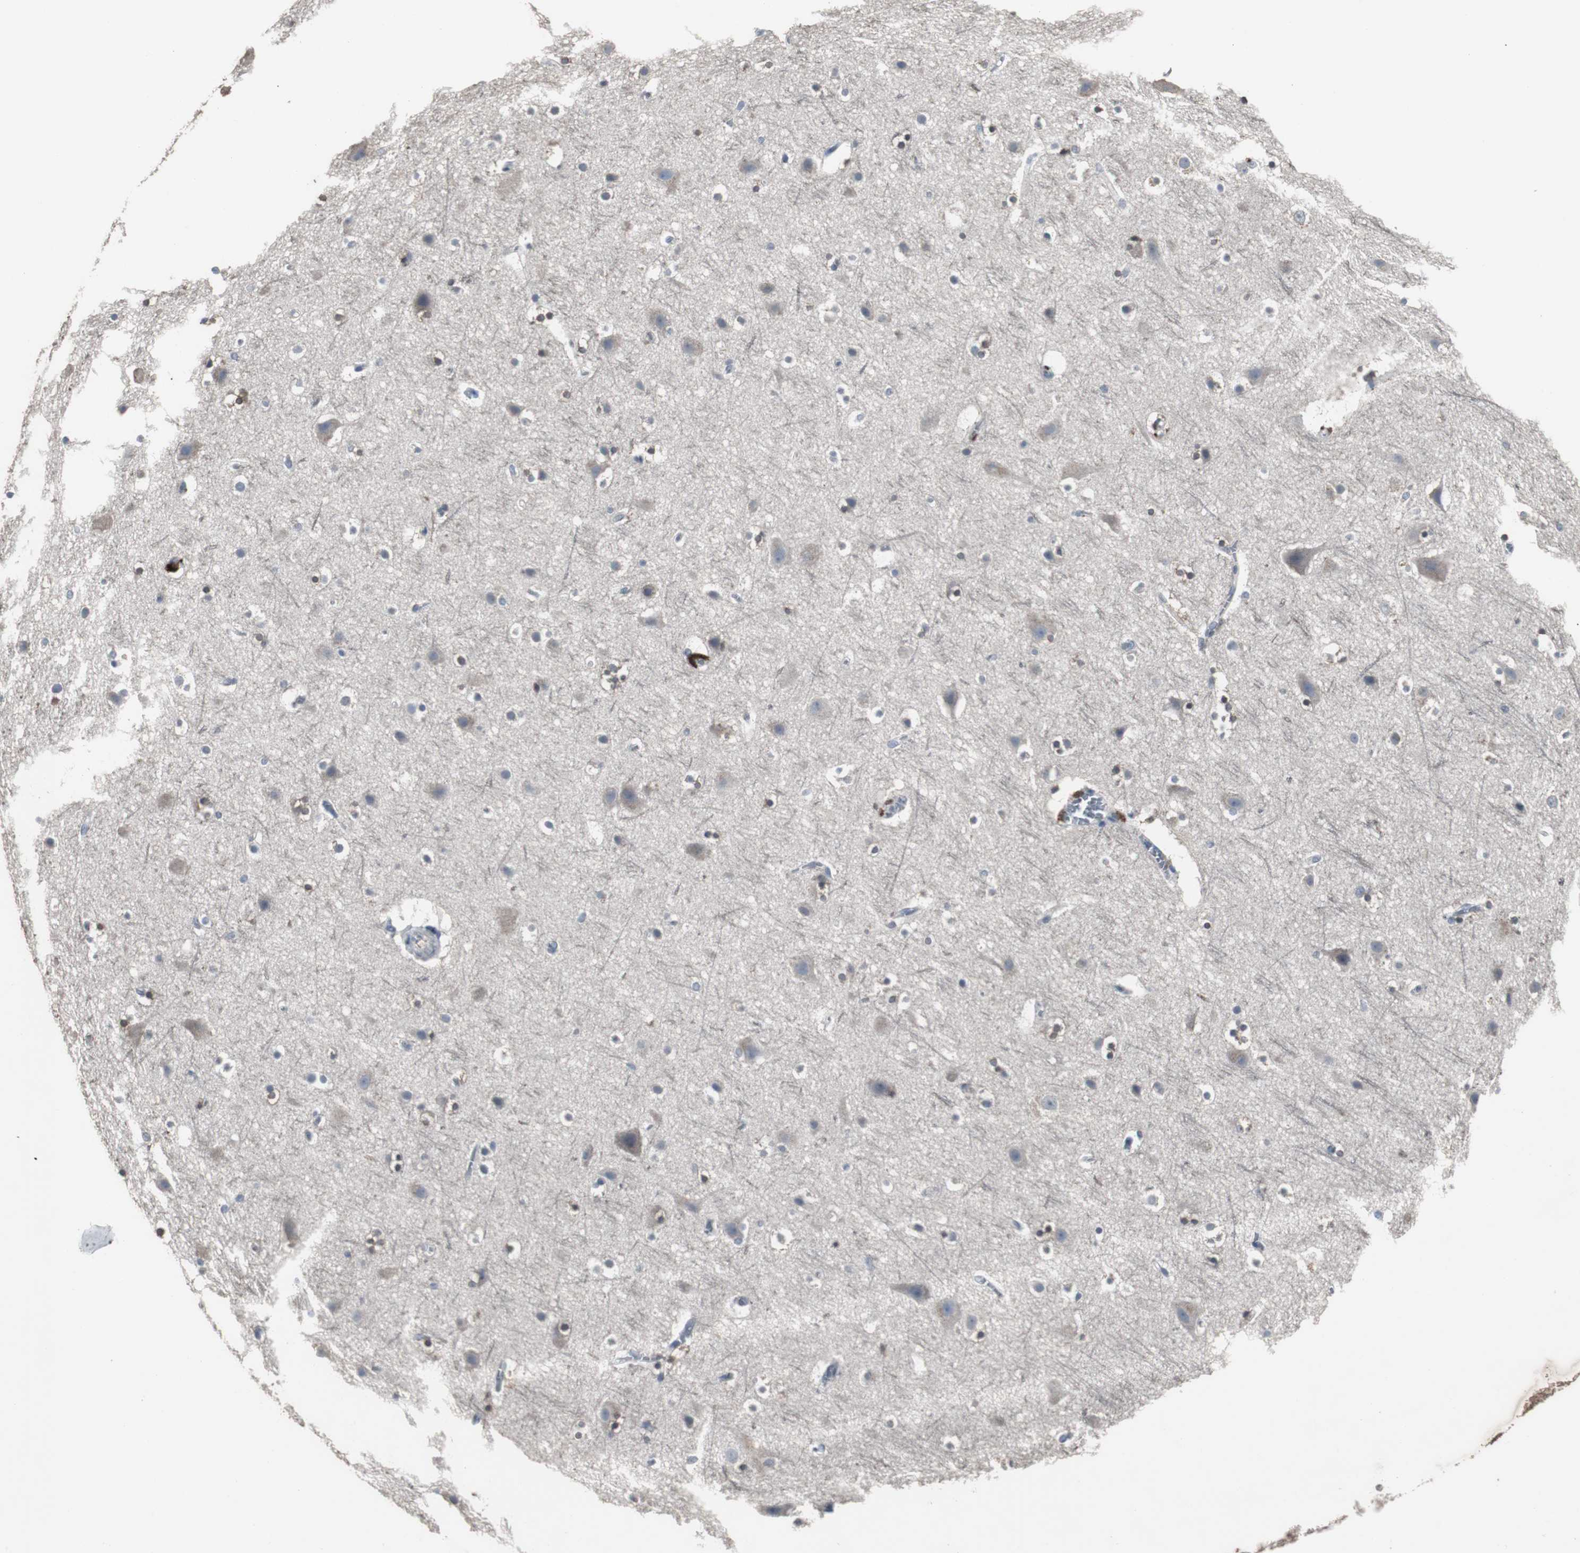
{"staining": {"intensity": "negative", "quantity": "none", "location": "none"}, "tissue": "cerebral cortex", "cell_type": "Endothelial cells", "image_type": "normal", "snomed": [{"axis": "morphology", "description": "Normal tissue, NOS"}, {"axis": "topography", "description": "Cerebral cortex"}], "caption": "This histopathology image is of benign cerebral cortex stained with immunohistochemistry (IHC) to label a protein in brown with the nuclei are counter-stained blue. There is no staining in endothelial cells. (DAB (3,3'-diaminobenzidine) immunohistochemistry, high magnification).", "gene": "ACAA1", "patient": {"sex": "male", "age": 45}}